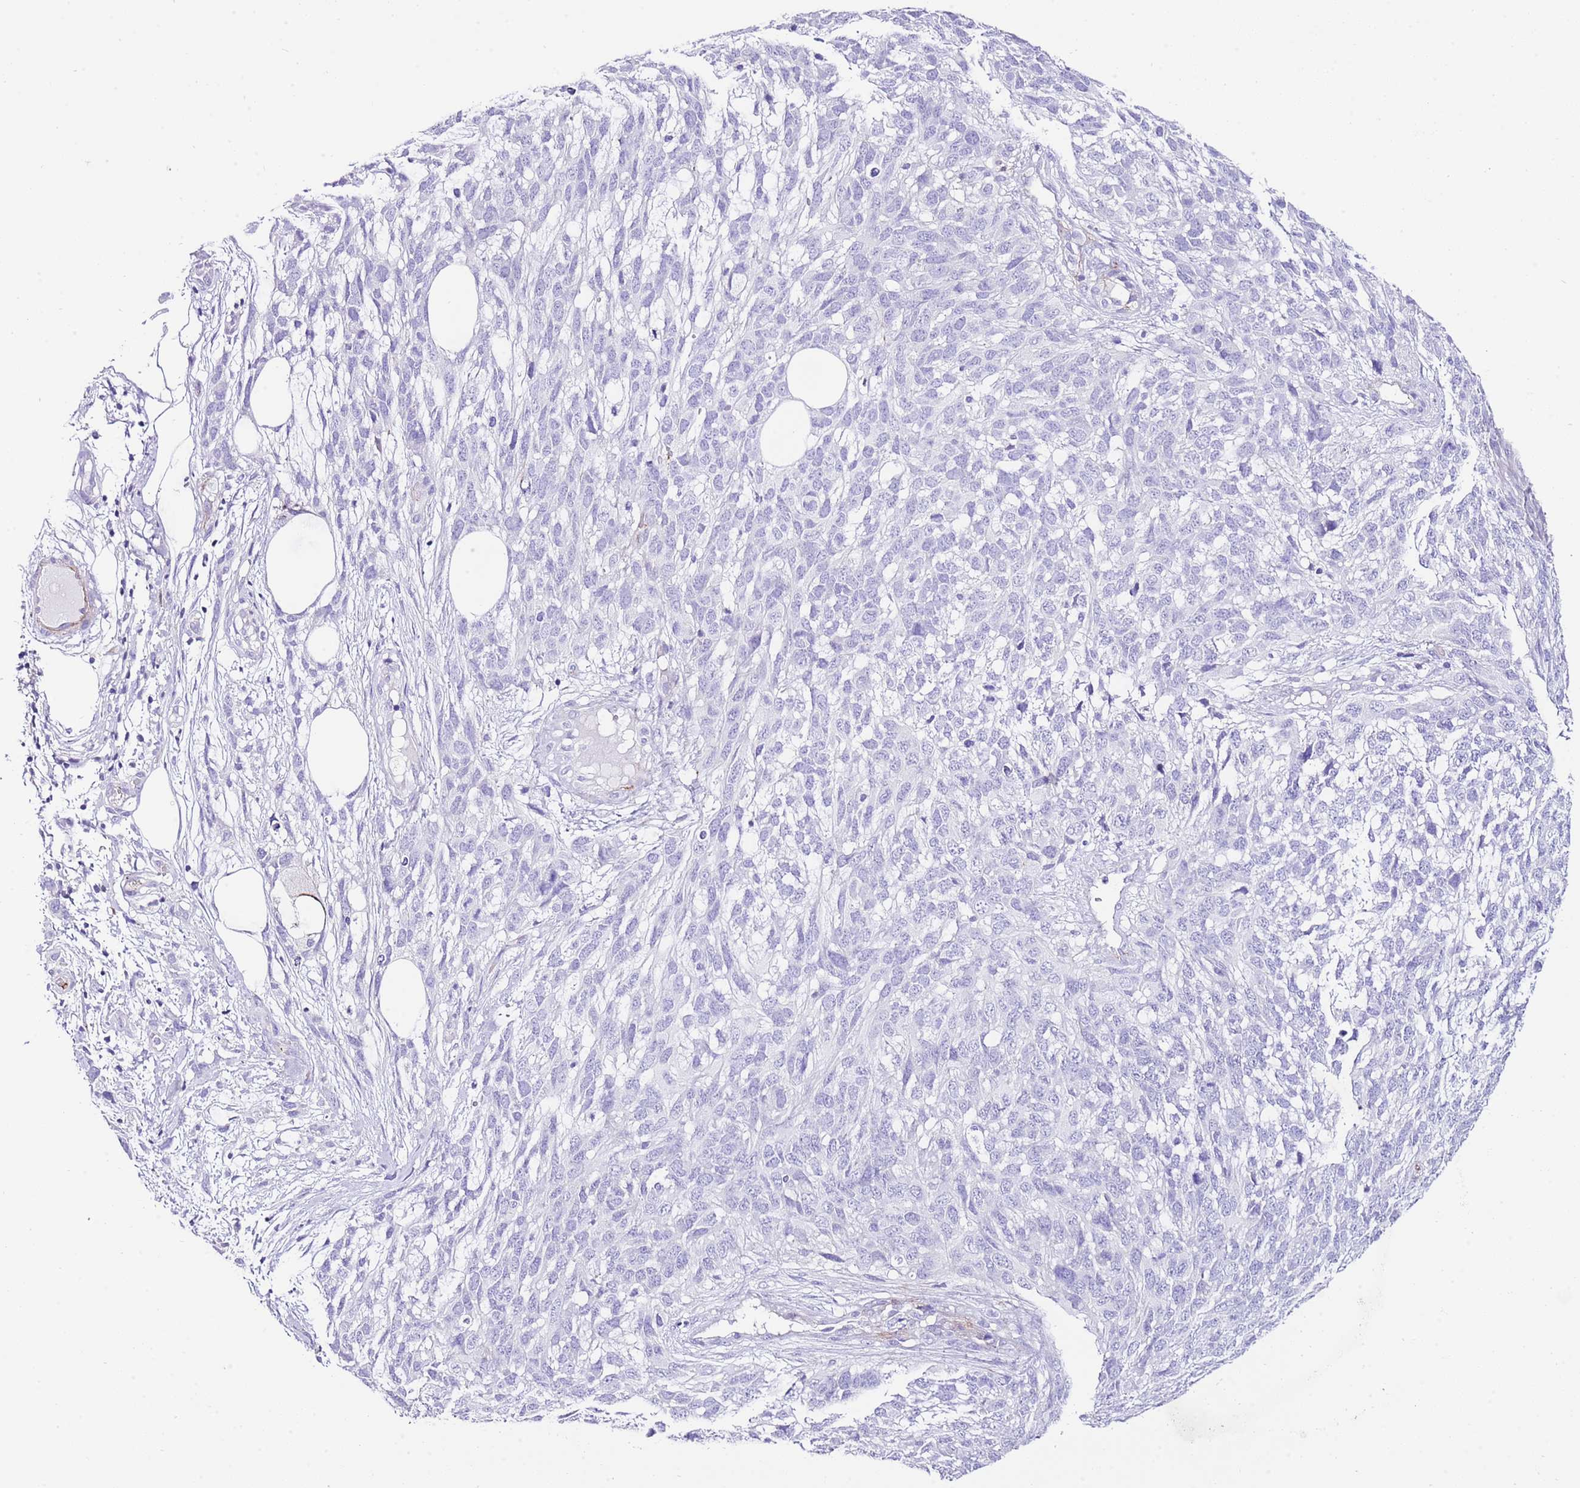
{"staining": {"intensity": "negative", "quantity": "none", "location": "none"}, "tissue": "melanoma", "cell_type": "Tumor cells", "image_type": "cancer", "snomed": [{"axis": "morphology", "description": "Normal morphology"}, {"axis": "morphology", "description": "Malignant melanoma, NOS"}, {"axis": "topography", "description": "Skin"}], "caption": "Image shows no protein positivity in tumor cells of malignant melanoma tissue. (Immunohistochemistry (ihc), brightfield microscopy, high magnification).", "gene": "ALDH3A1", "patient": {"sex": "female", "age": 72}}